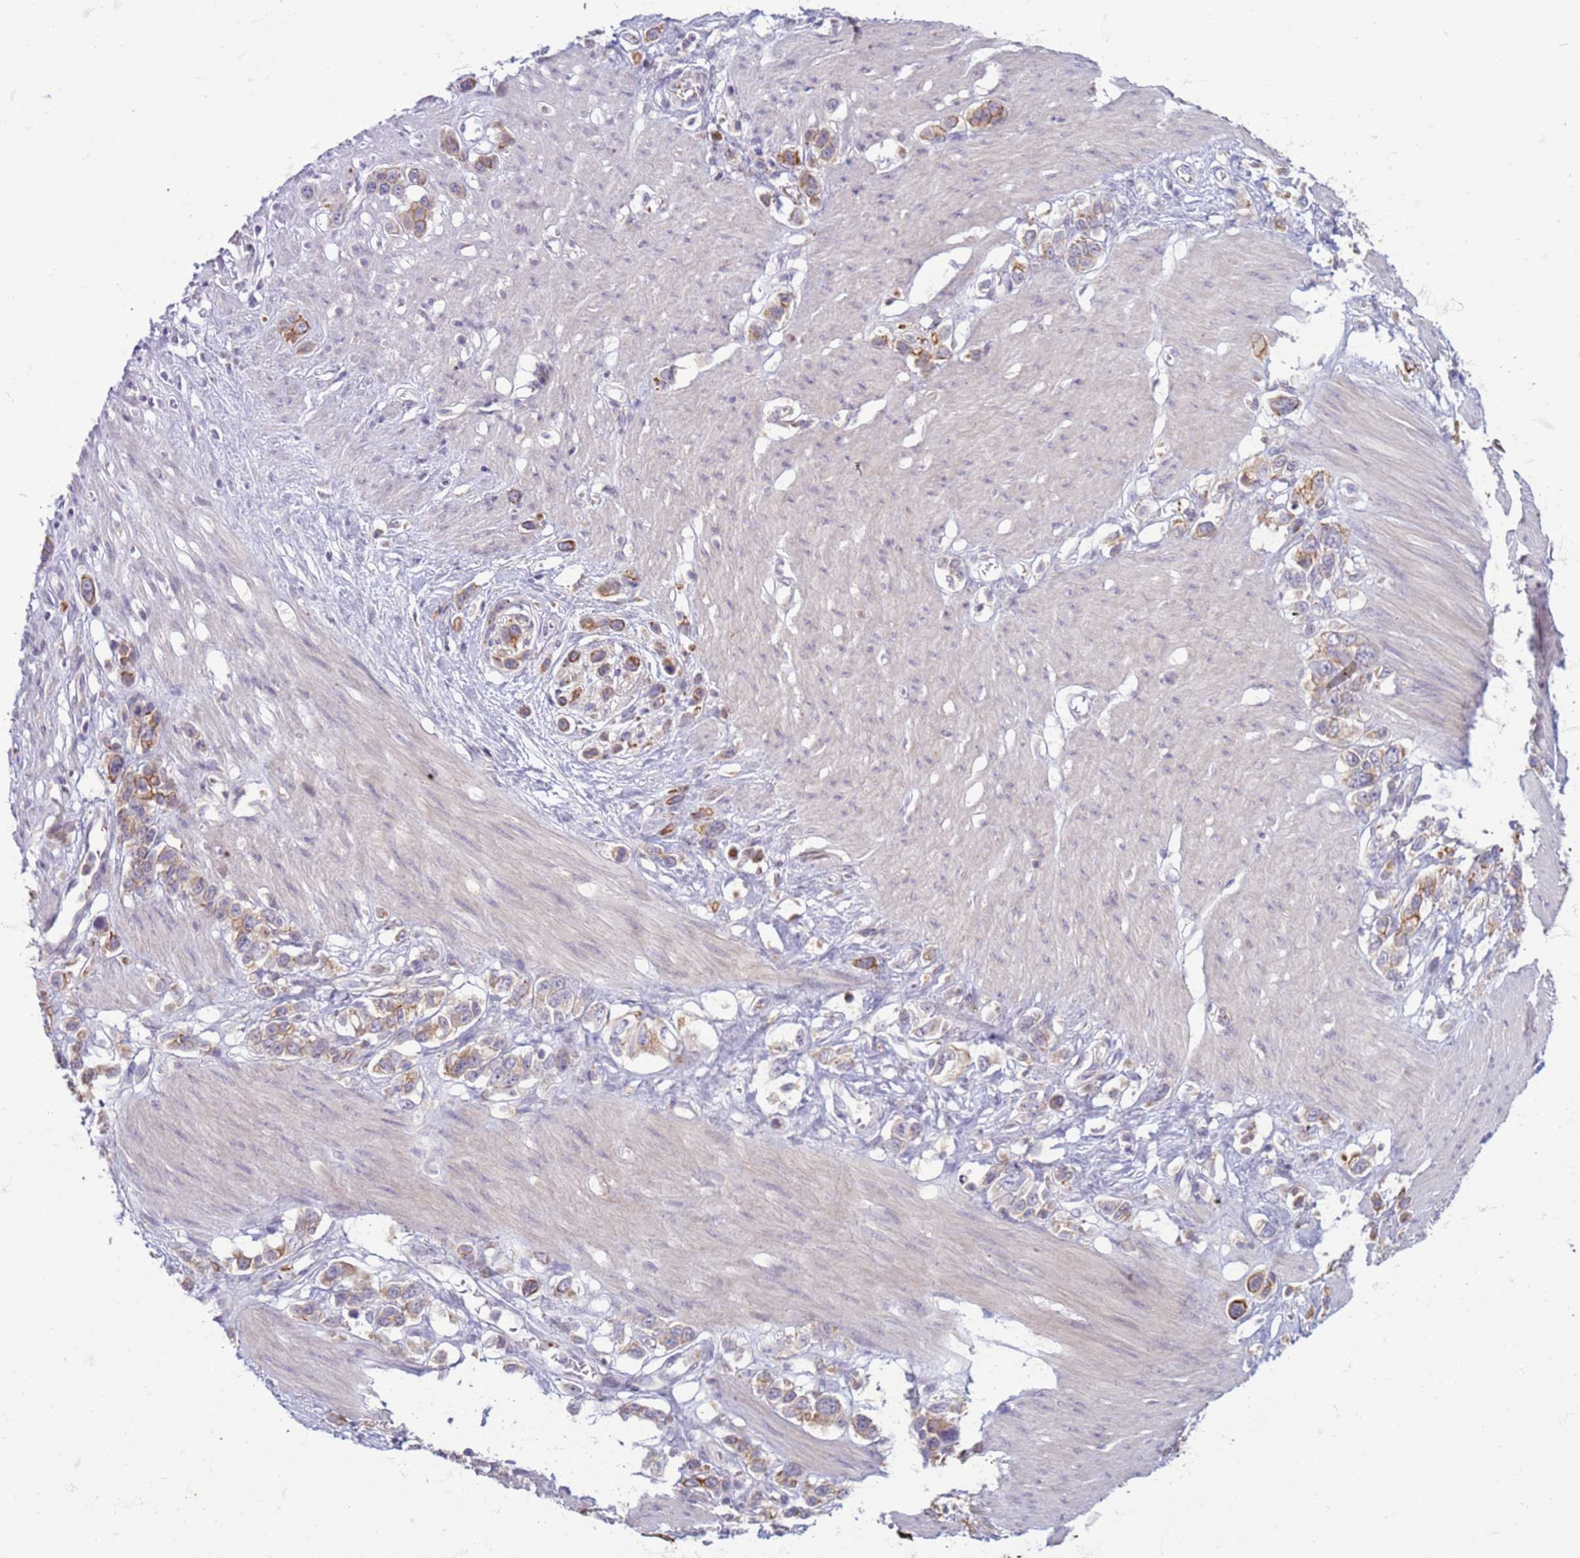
{"staining": {"intensity": "moderate", "quantity": "<25%", "location": "cytoplasmic/membranous"}, "tissue": "stomach cancer", "cell_type": "Tumor cells", "image_type": "cancer", "snomed": [{"axis": "morphology", "description": "Adenocarcinoma, NOS"}, {"axis": "morphology", "description": "Adenocarcinoma, High grade"}, {"axis": "topography", "description": "Stomach, upper"}, {"axis": "topography", "description": "Stomach, lower"}], "caption": "Immunohistochemical staining of human stomach cancer shows low levels of moderate cytoplasmic/membranous protein positivity in approximately <25% of tumor cells.", "gene": "SLC15A3", "patient": {"sex": "female", "age": 65}}